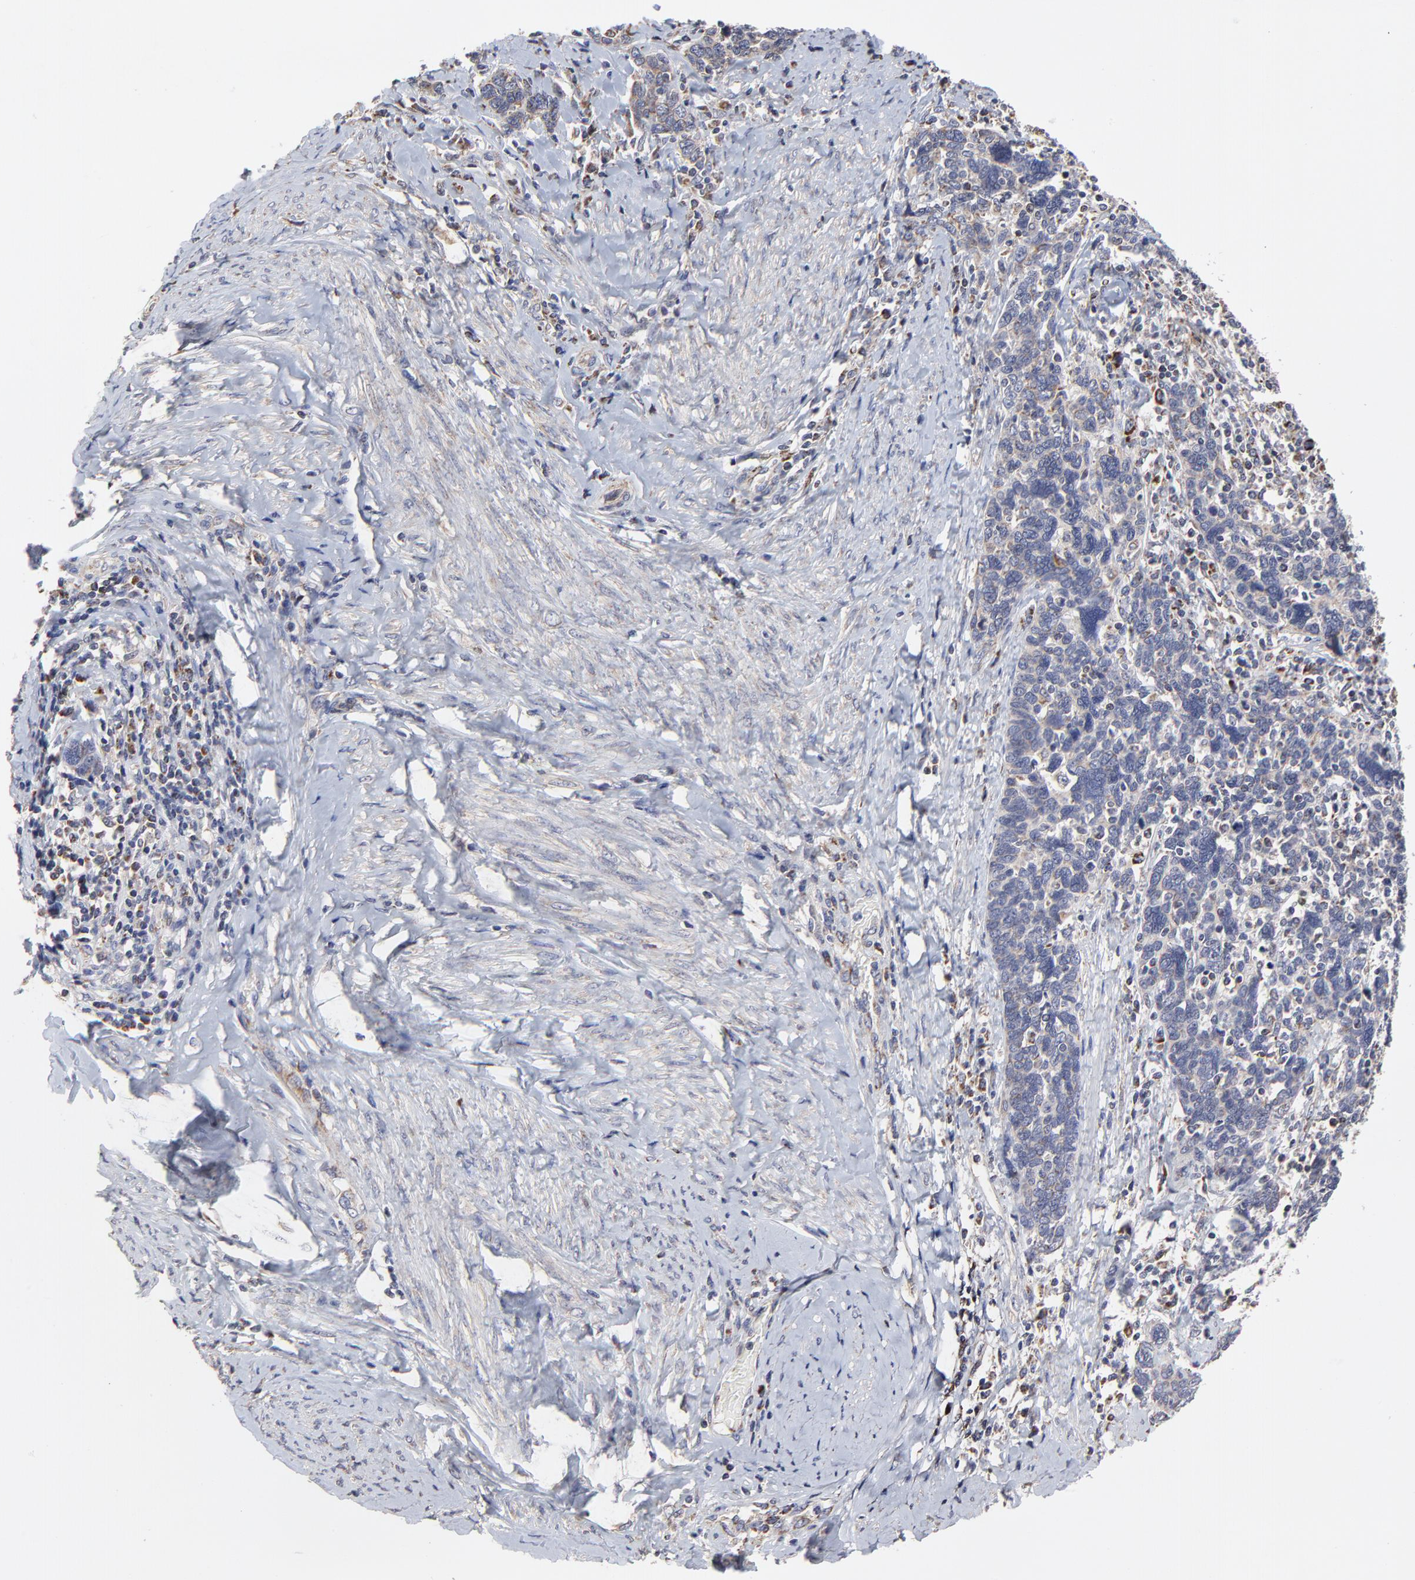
{"staining": {"intensity": "negative", "quantity": "none", "location": "none"}, "tissue": "cervical cancer", "cell_type": "Tumor cells", "image_type": "cancer", "snomed": [{"axis": "morphology", "description": "Squamous cell carcinoma, NOS"}, {"axis": "topography", "description": "Cervix"}], "caption": "The immunohistochemistry (IHC) micrograph has no significant expression in tumor cells of cervical squamous cell carcinoma tissue.", "gene": "ZNF550", "patient": {"sex": "female", "age": 41}}